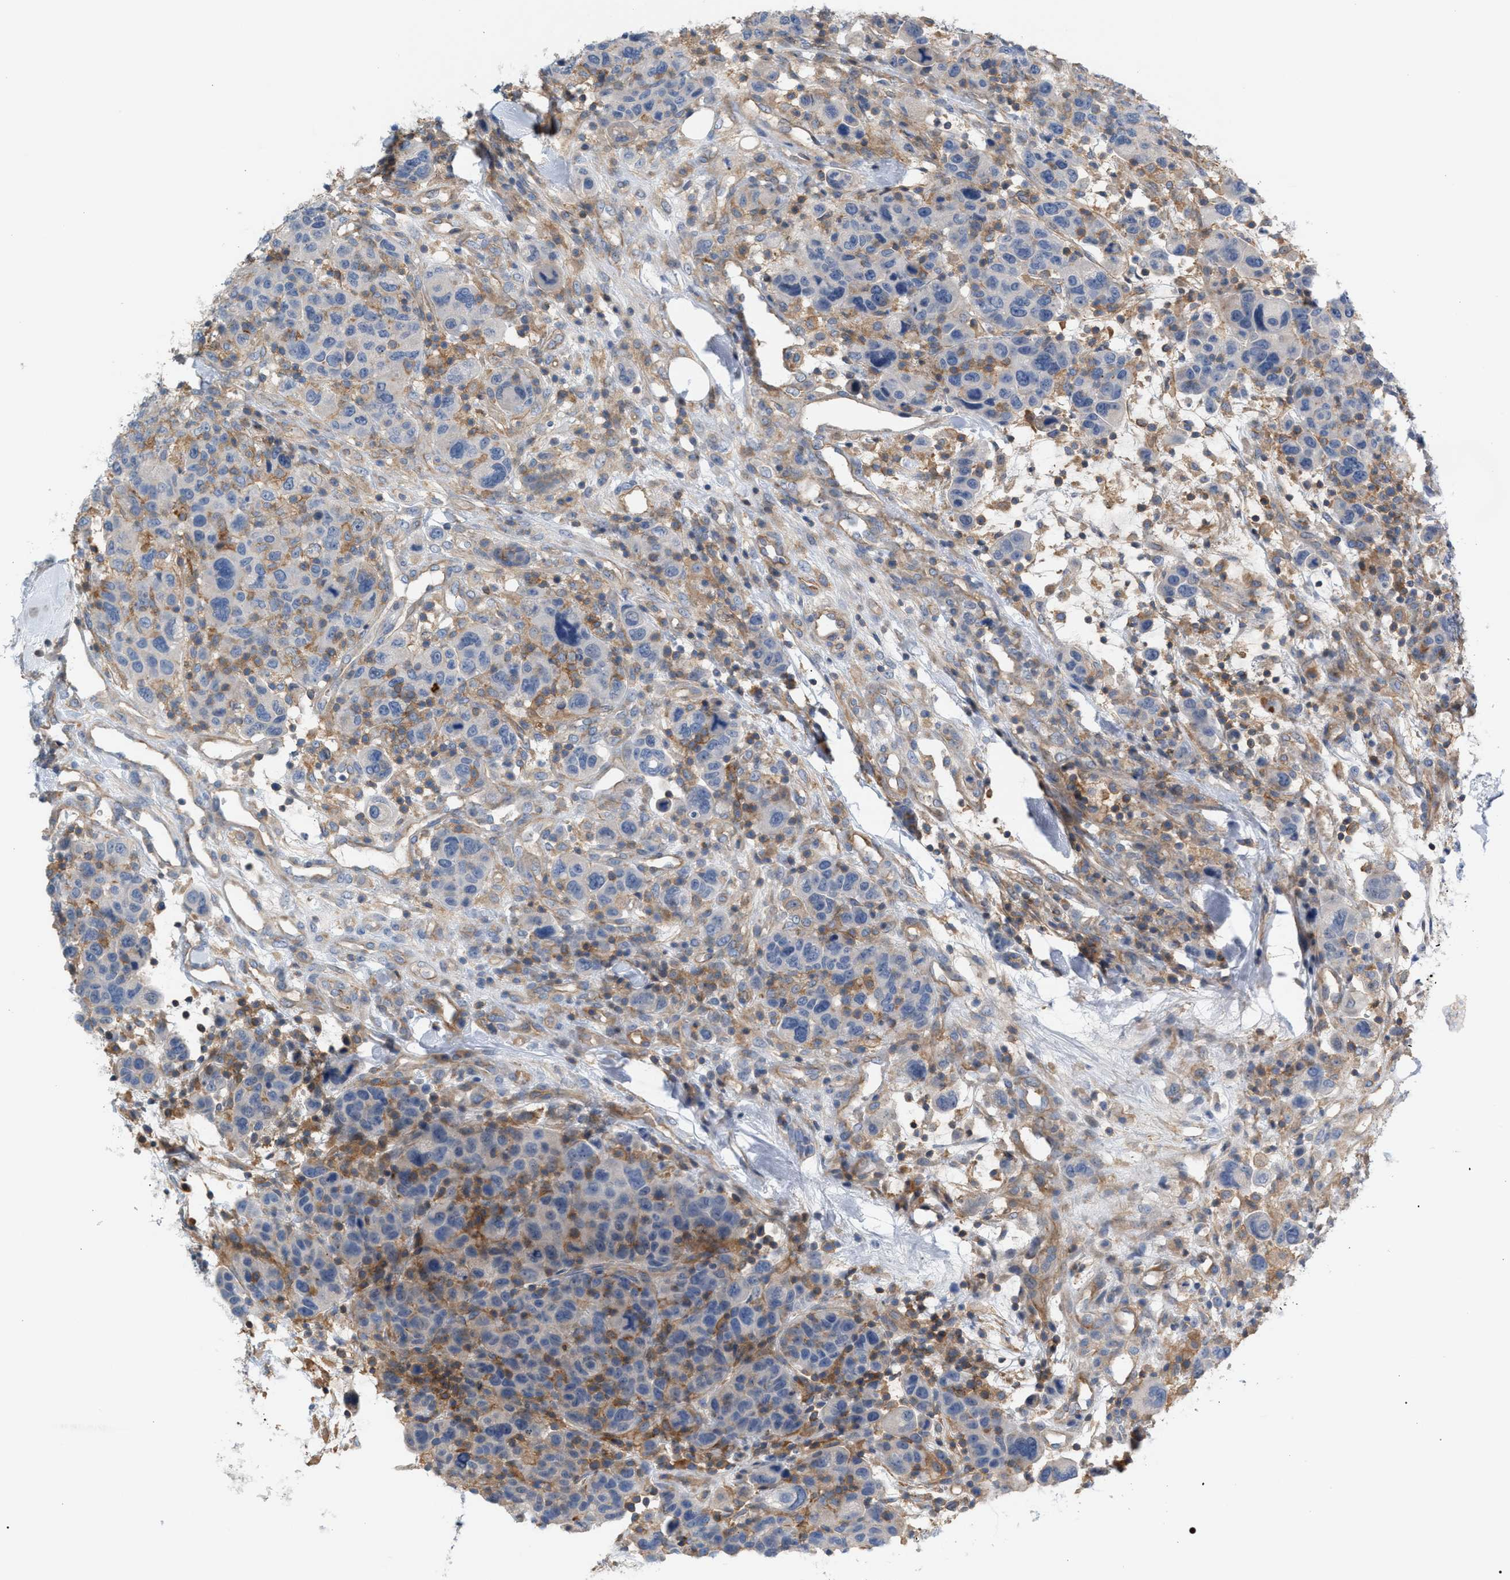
{"staining": {"intensity": "moderate", "quantity": "<25%", "location": "cytoplasmic/membranous"}, "tissue": "breast cancer", "cell_type": "Tumor cells", "image_type": "cancer", "snomed": [{"axis": "morphology", "description": "Duct carcinoma"}, {"axis": "topography", "description": "Breast"}], "caption": "Moderate cytoplasmic/membranous protein positivity is identified in approximately <25% of tumor cells in breast intraductal carcinoma.", "gene": "LRCH1", "patient": {"sex": "female", "age": 37}}